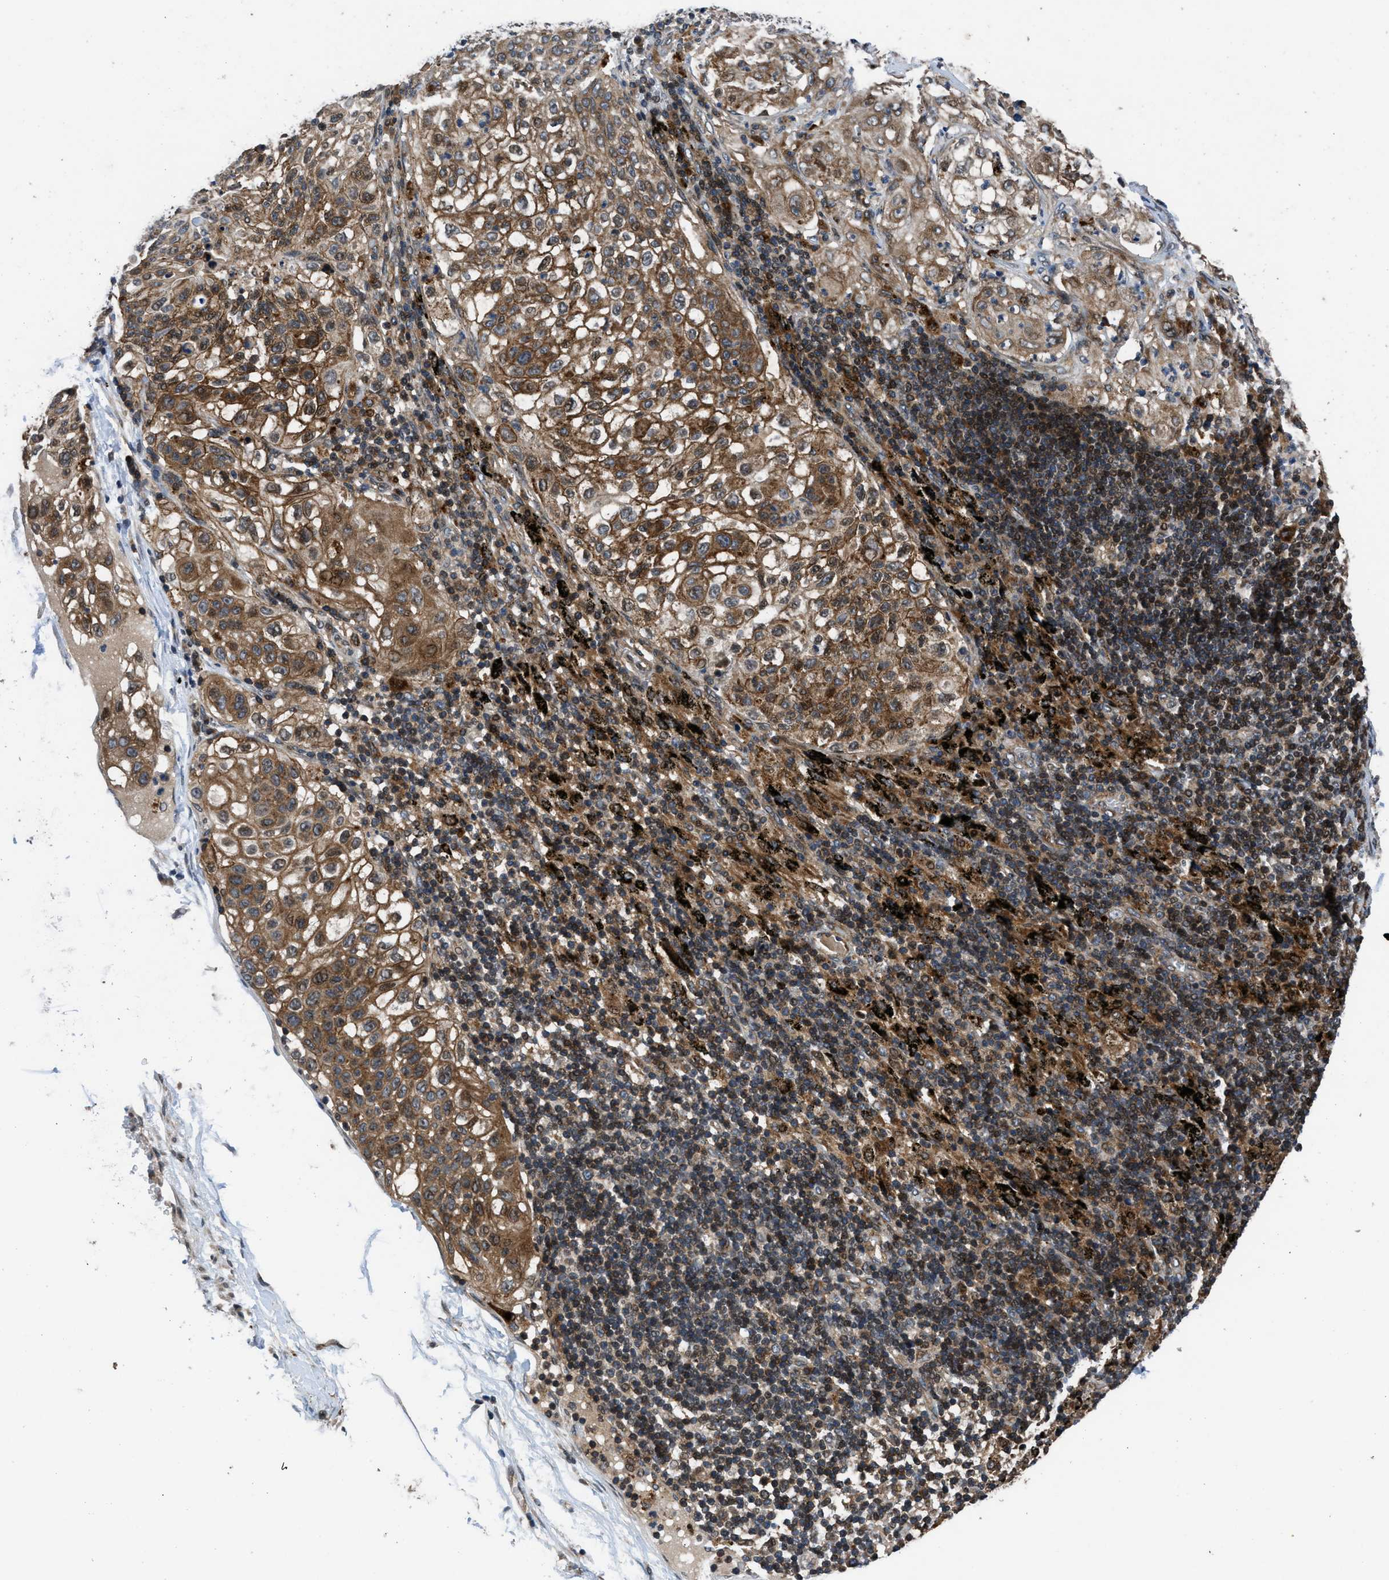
{"staining": {"intensity": "moderate", "quantity": "25%-75%", "location": "cytoplasmic/membranous,nuclear"}, "tissue": "lung cancer", "cell_type": "Tumor cells", "image_type": "cancer", "snomed": [{"axis": "morphology", "description": "Inflammation, NOS"}, {"axis": "morphology", "description": "Squamous cell carcinoma, NOS"}, {"axis": "topography", "description": "Lymph node"}, {"axis": "topography", "description": "Soft tissue"}, {"axis": "topography", "description": "Lung"}], "caption": "Lung squamous cell carcinoma was stained to show a protein in brown. There is medium levels of moderate cytoplasmic/membranous and nuclear expression in about 25%-75% of tumor cells.", "gene": "CTBS", "patient": {"sex": "male", "age": 66}}